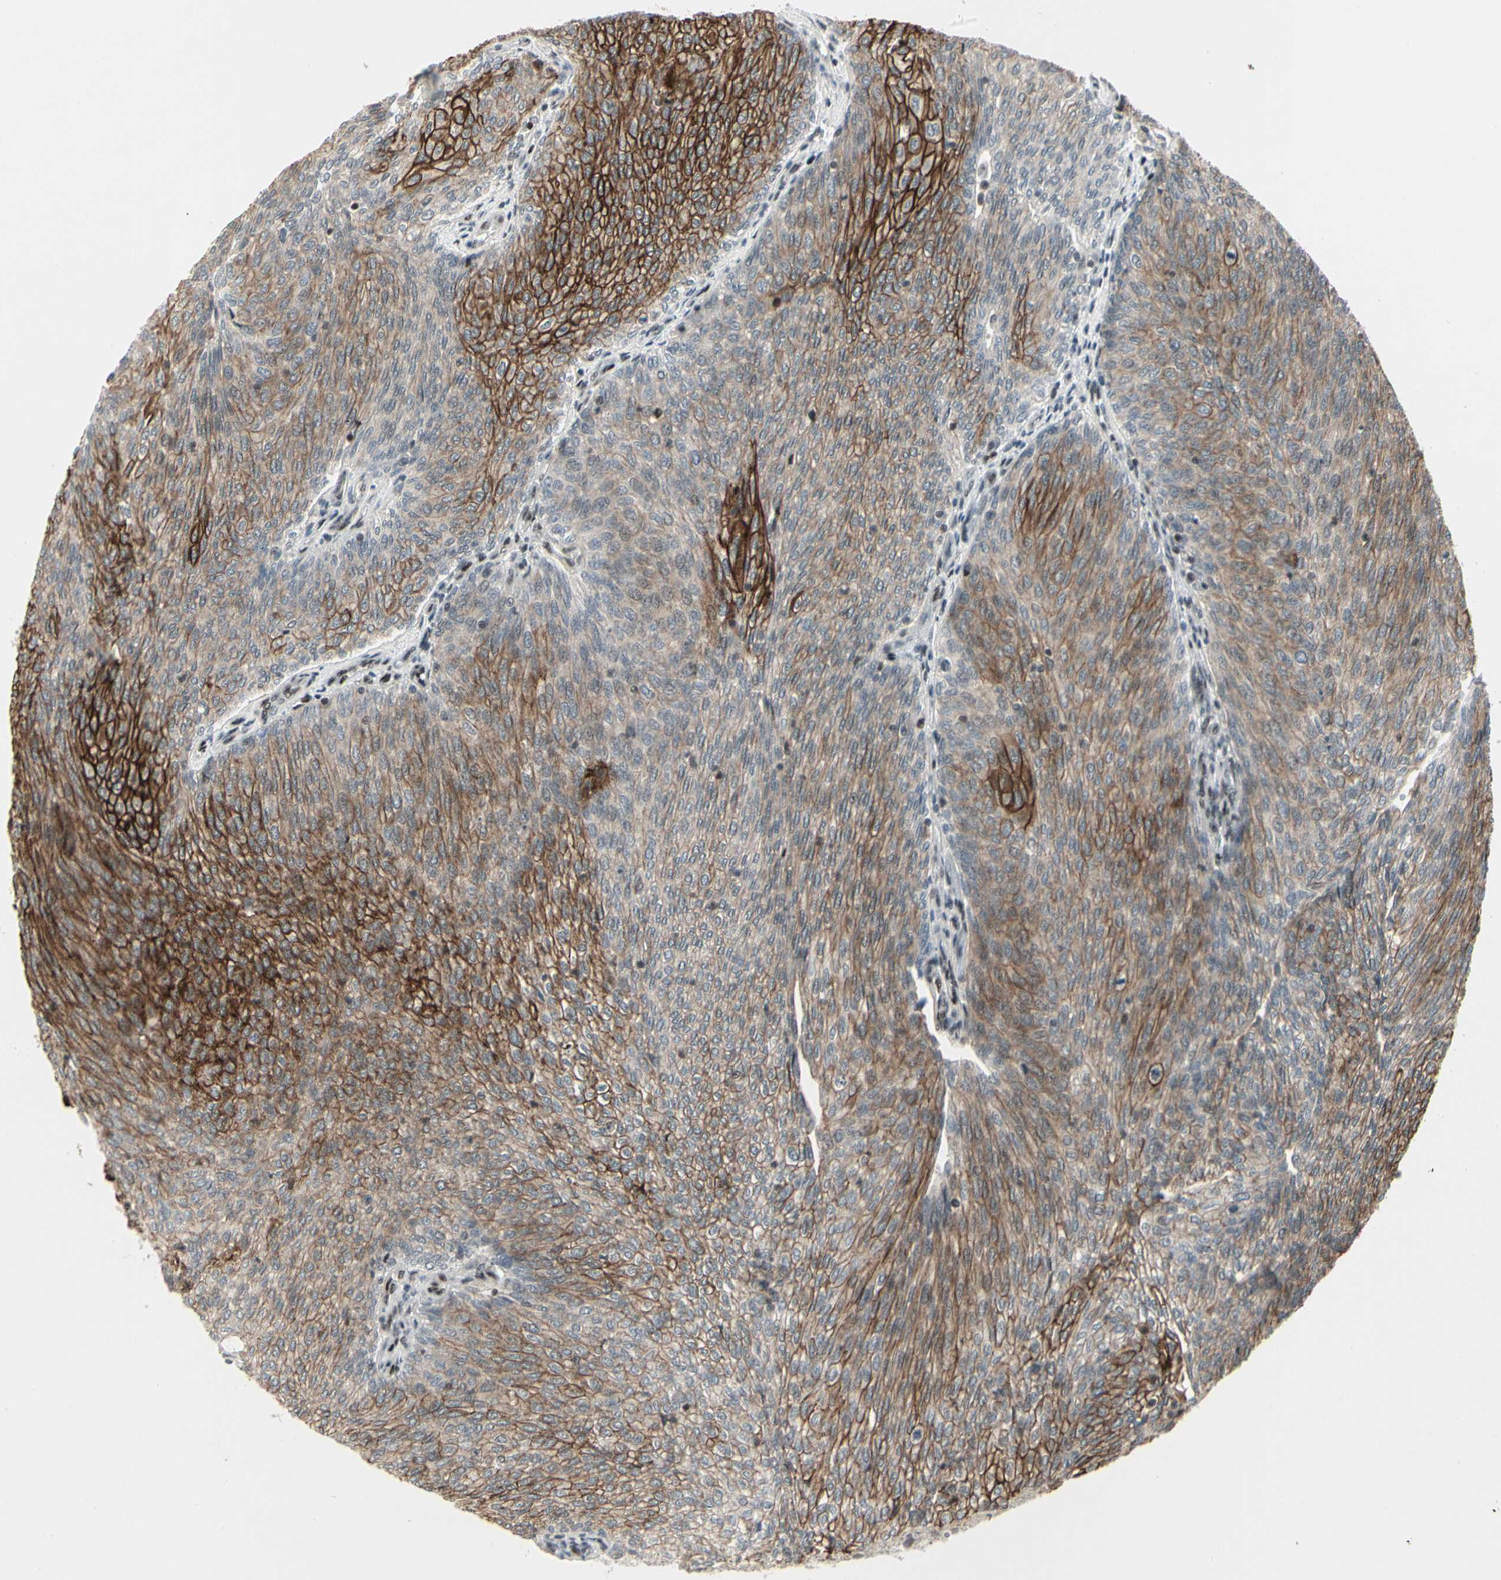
{"staining": {"intensity": "strong", "quantity": "25%-75%", "location": "cytoplasmic/membranous"}, "tissue": "urothelial cancer", "cell_type": "Tumor cells", "image_type": "cancer", "snomed": [{"axis": "morphology", "description": "Urothelial carcinoma, Low grade"}, {"axis": "topography", "description": "Urinary bladder"}], "caption": "This histopathology image reveals low-grade urothelial carcinoma stained with IHC to label a protein in brown. The cytoplasmic/membranous of tumor cells show strong positivity for the protein. Nuclei are counter-stained blue.", "gene": "FOXJ2", "patient": {"sex": "female", "age": 79}}